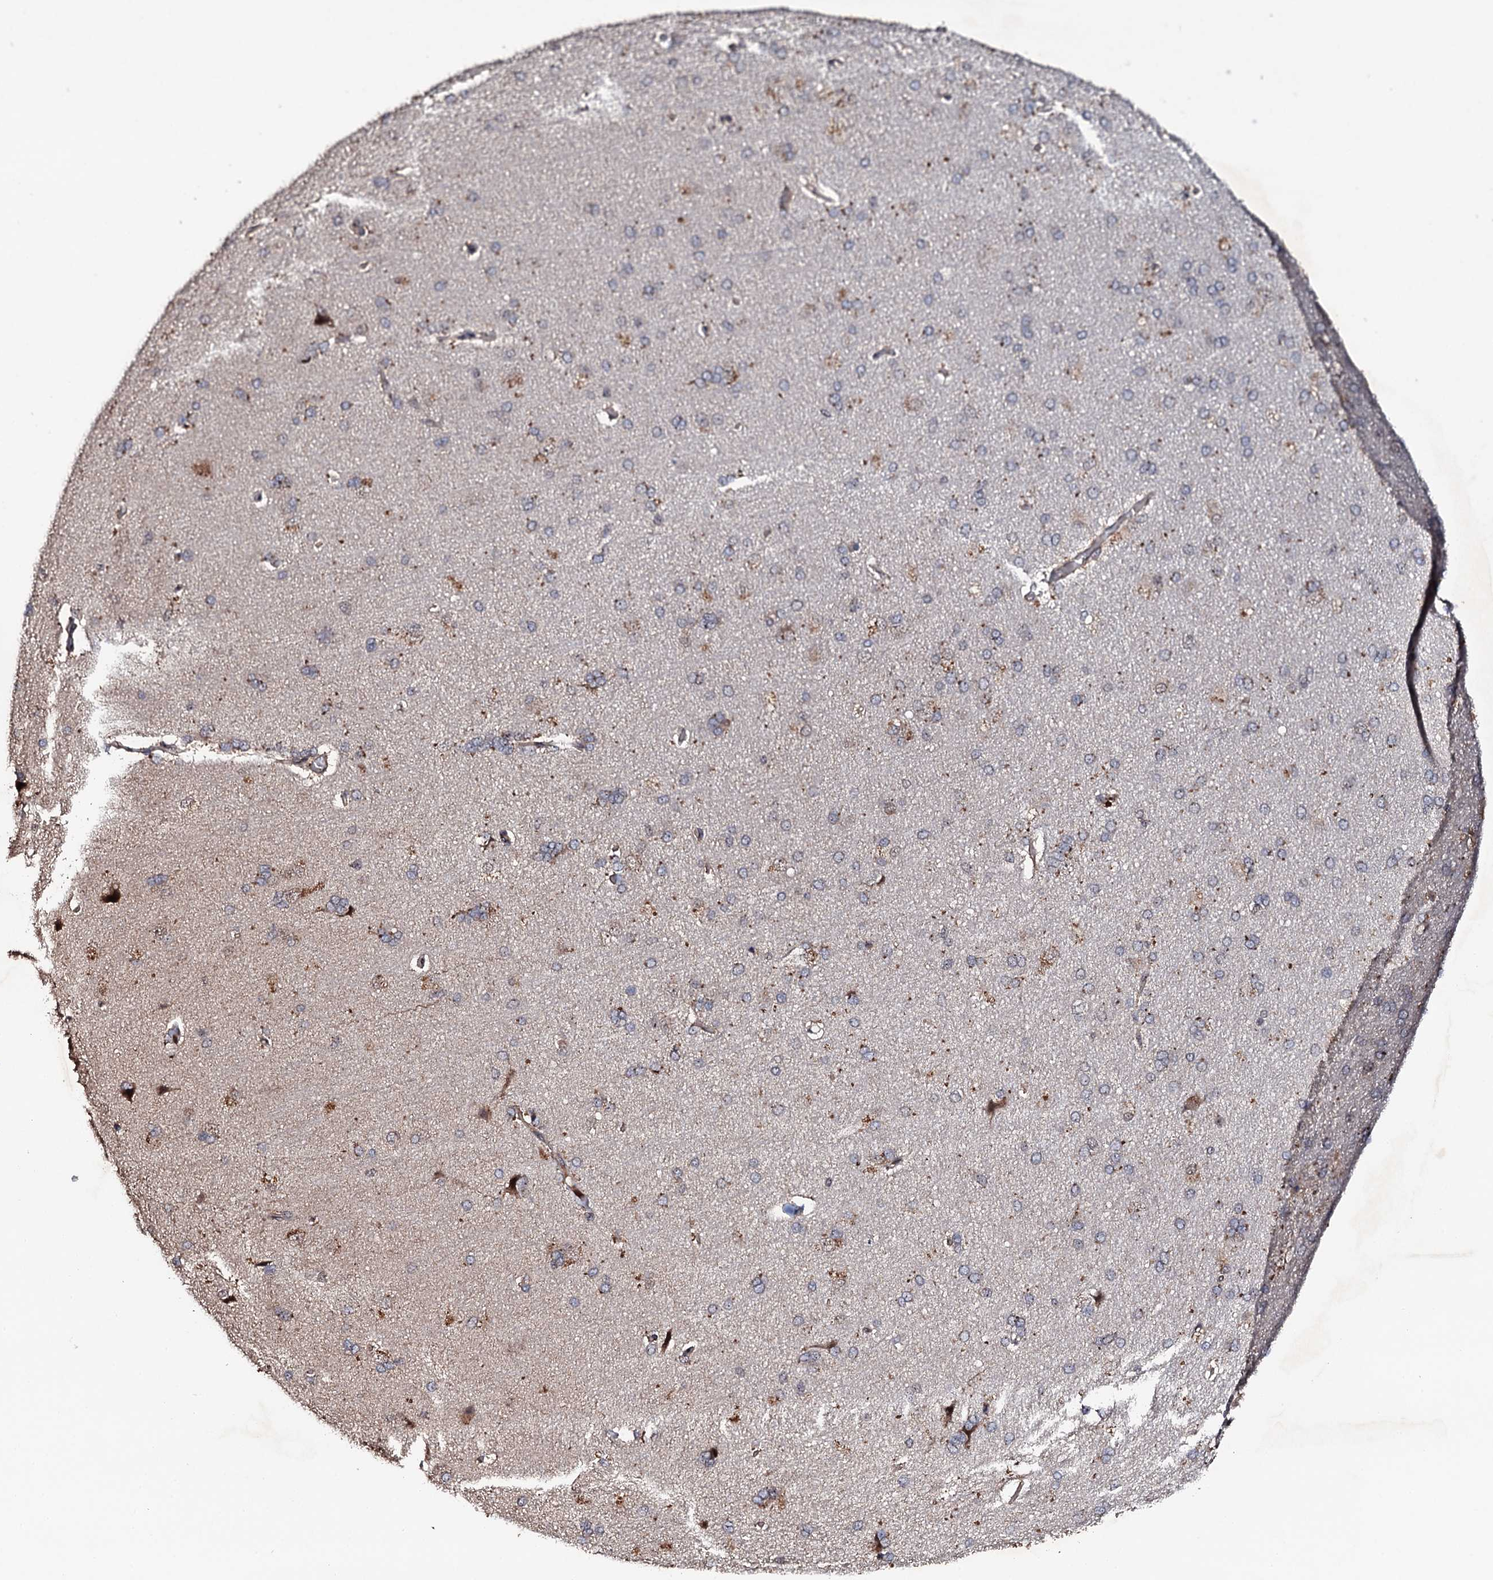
{"staining": {"intensity": "negative", "quantity": "none", "location": "none"}, "tissue": "cerebral cortex", "cell_type": "Endothelial cells", "image_type": "normal", "snomed": [{"axis": "morphology", "description": "Normal tissue, NOS"}, {"axis": "topography", "description": "Cerebral cortex"}], "caption": "This is a photomicrograph of immunohistochemistry staining of benign cerebral cortex, which shows no expression in endothelial cells. (IHC, brightfield microscopy, high magnification).", "gene": "FAM111A", "patient": {"sex": "male", "age": 62}}